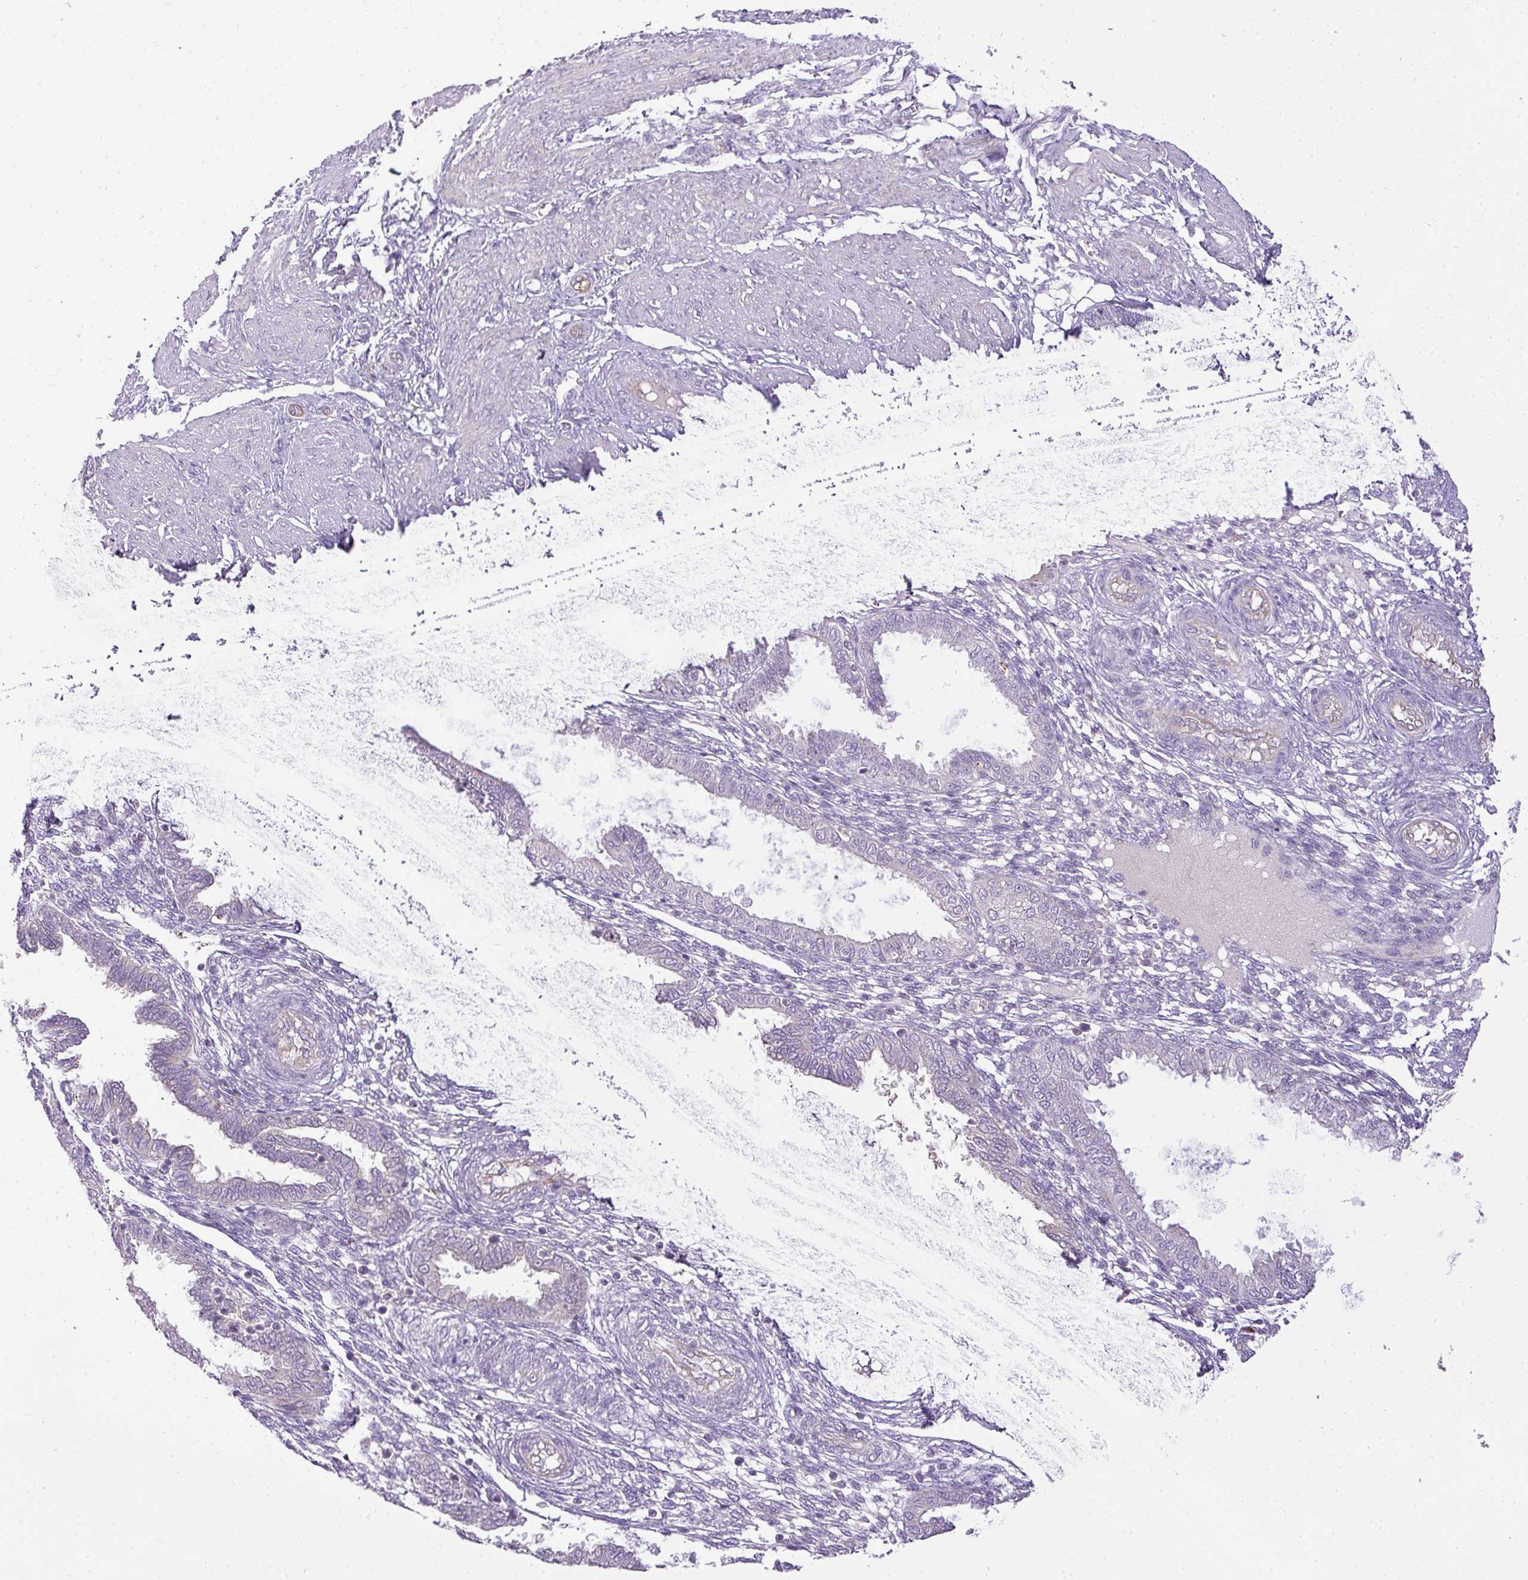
{"staining": {"intensity": "negative", "quantity": "none", "location": "none"}, "tissue": "endometrium", "cell_type": "Cells in endometrial stroma", "image_type": "normal", "snomed": [{"axis": "morphology", "description": "Normal tissue, NOS"}, {"axis": "topography", "description": "Endometrium"}], "caption": "The histopathology image demonstrates no significant staining in cells in endometrial stroma of endometrium.", "gene": "HOXC13", "patient": {"sex": "female", "age": 33}}